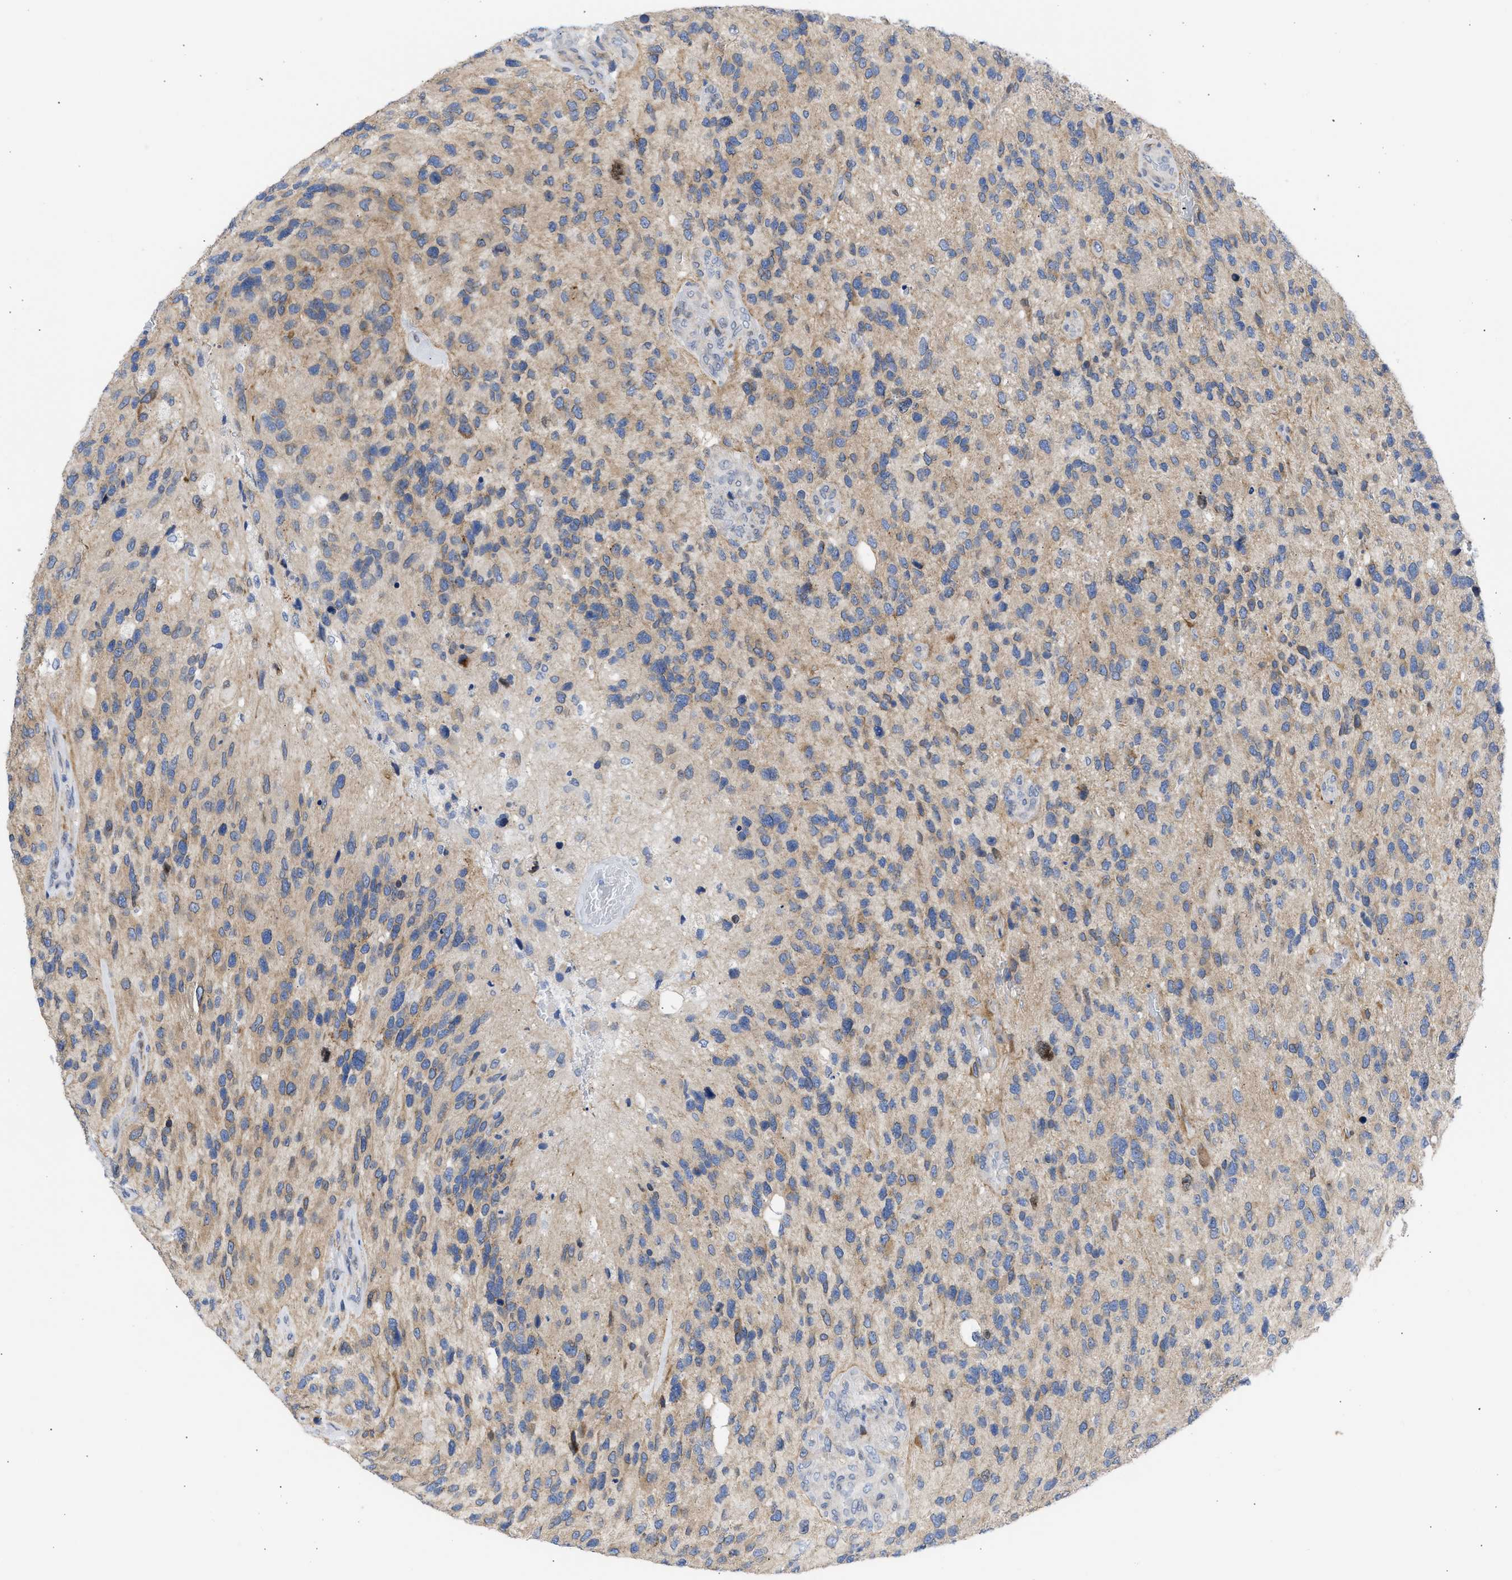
{"staining": {"intensity": "weak", "quantity": "25%-75%", "location": "cytoplasmic/membranous"}, "tissue": "glioma", "cell_type": "Tumor cells", "image_type": "cancer", "snomed": [{"axis": "morphology", "description": "Glioma, malignant, High grade"}, {"axis": "topography", "description": "Brain"}], "caption": "Tumor cells demonstrate low levels of weak cytoplasmic/membranous expression in about 25%-75% of cells in human malignant glioma (high-grade).", "gene": "NUP35", "patient": {"sex": "female", "age": 58}}